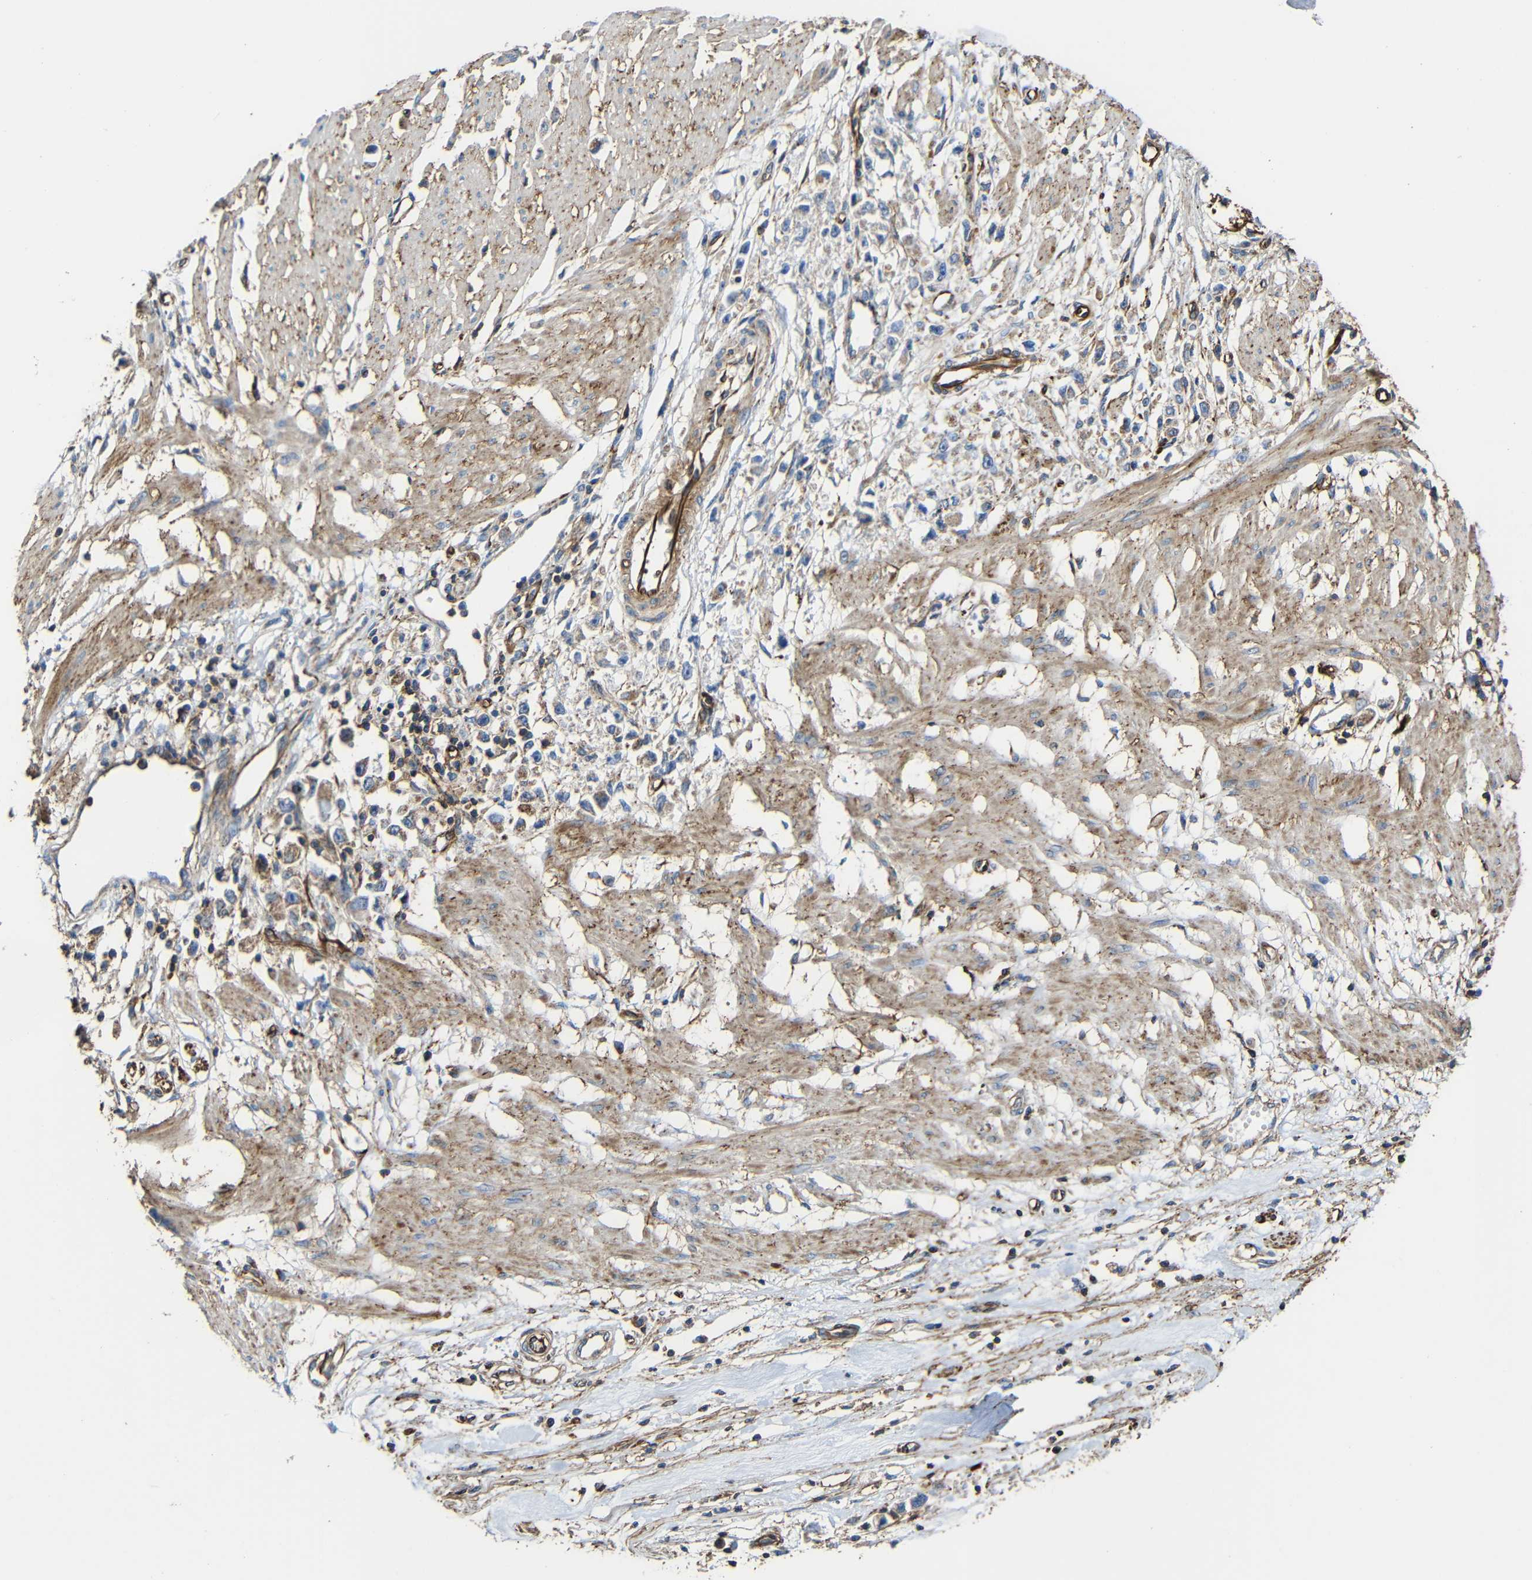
{"staining": {"intensity": "moderate", "quantity": "25%-75%", "location": "cytoplasmic/membranous"}, "tissue": "stomach cancer", "cell_type": "Tumor cells", "image_type": "cancer", "snomed": [{"axis": "morphology", "description": "Adenocarcinoma, NOS"}, {"axis": "topography", "description": "Stomach"}], "caption": "Brown immunohistochemical staining in human adenocarcinoma (stomach) demonstrates moderate cytoplasmic/membranous expression in about 25%-75% of tumor cells.", "gene": "IGSF10", "patient": {"sex": "female", "age": 59}}